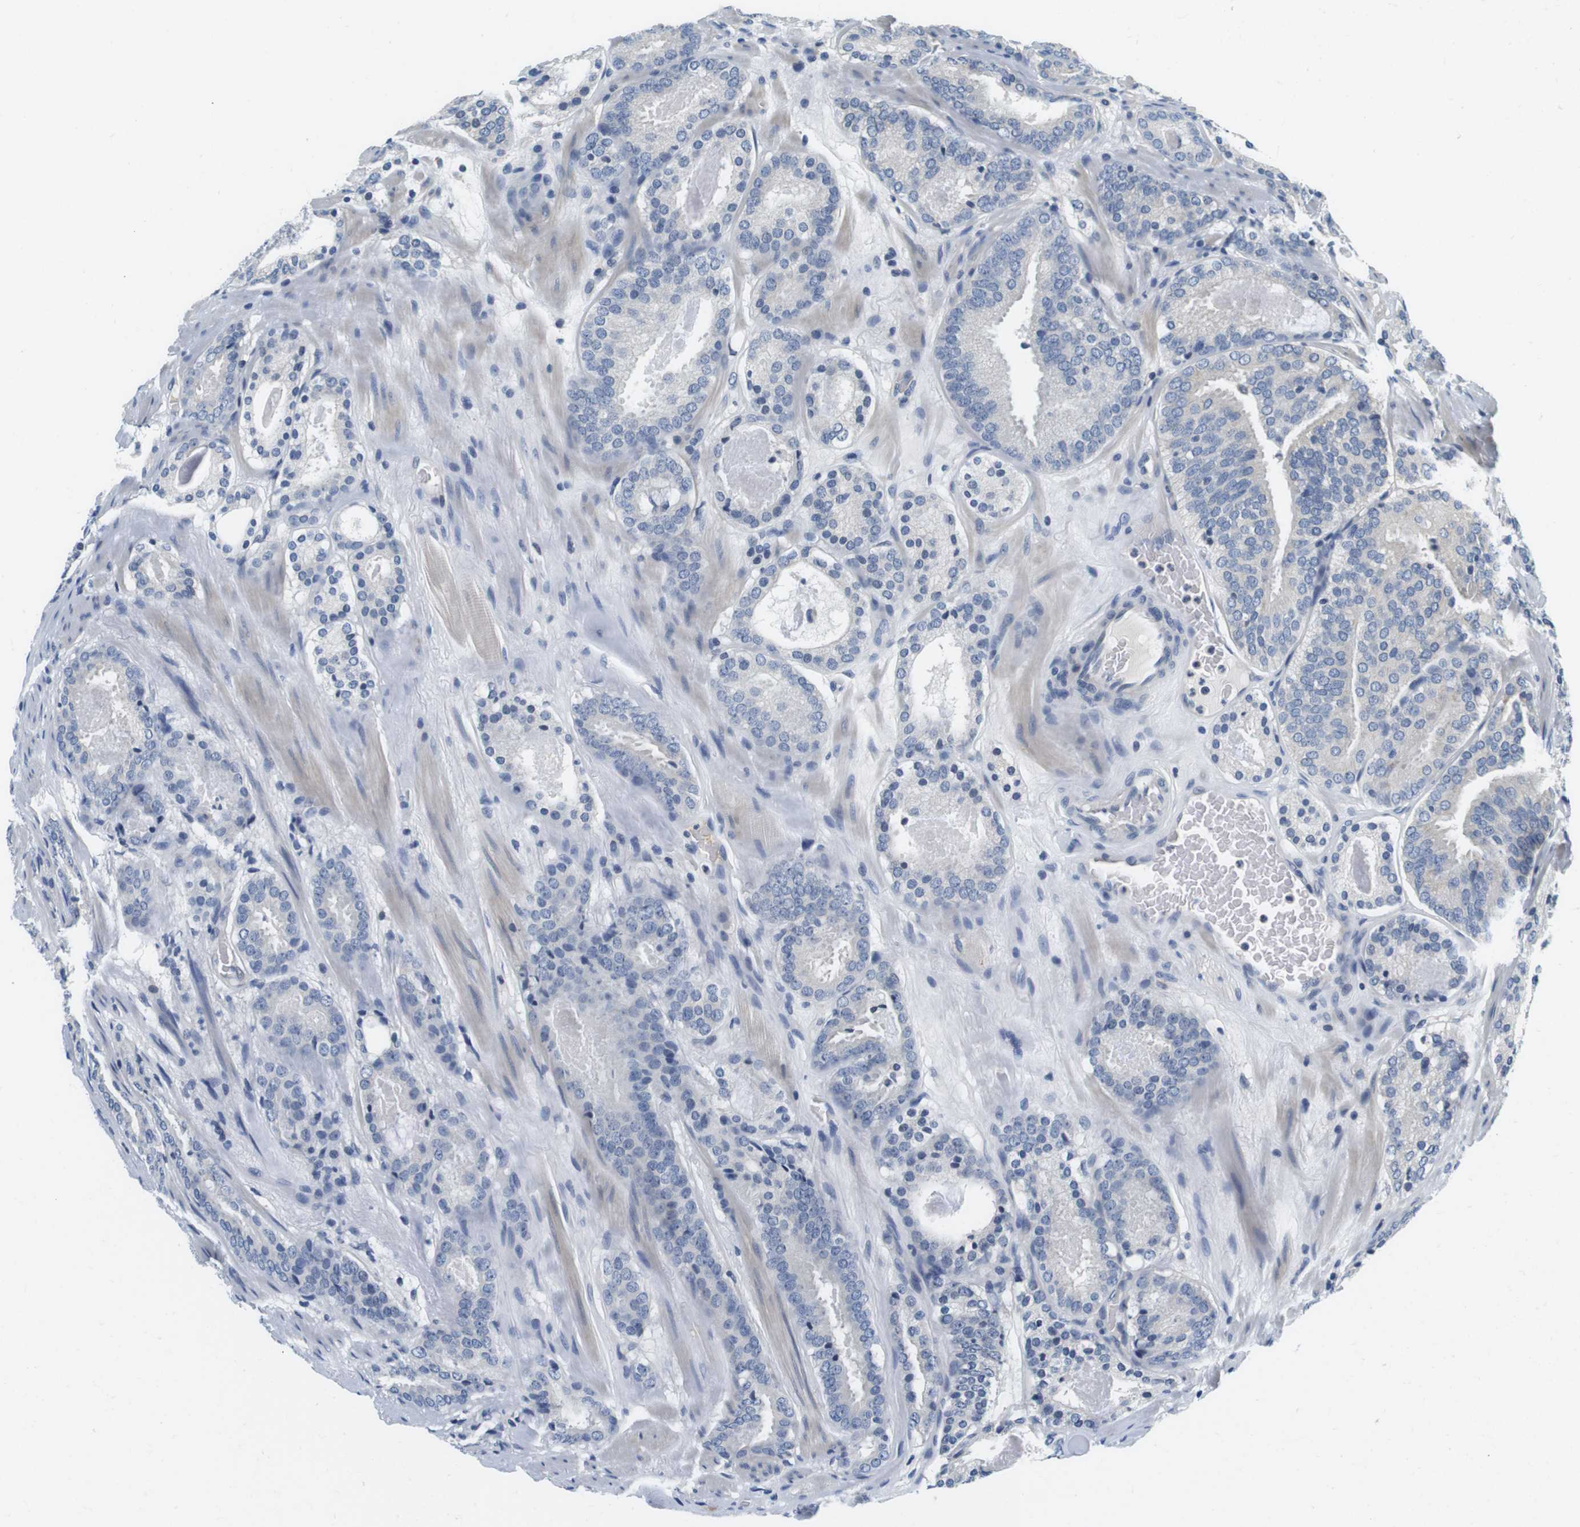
{"staining": {"intensity": "negative", "quantity": "none", "location": "none"}, "tissue": "prostate cancer", "cell_type": "Tumor cells", "image_type": "cancer", "snomed": [{"axis": "morphology", "description": "Adenocarcinoma, Low grade"}, {"axis": "topography", "description": "Prostate"}], "caption": "The micrograph demonstrates no staining of tumor cells in prostate cancer.", "gene": "KCNJ5", "patient": {"sex": "male", "age": 69}}